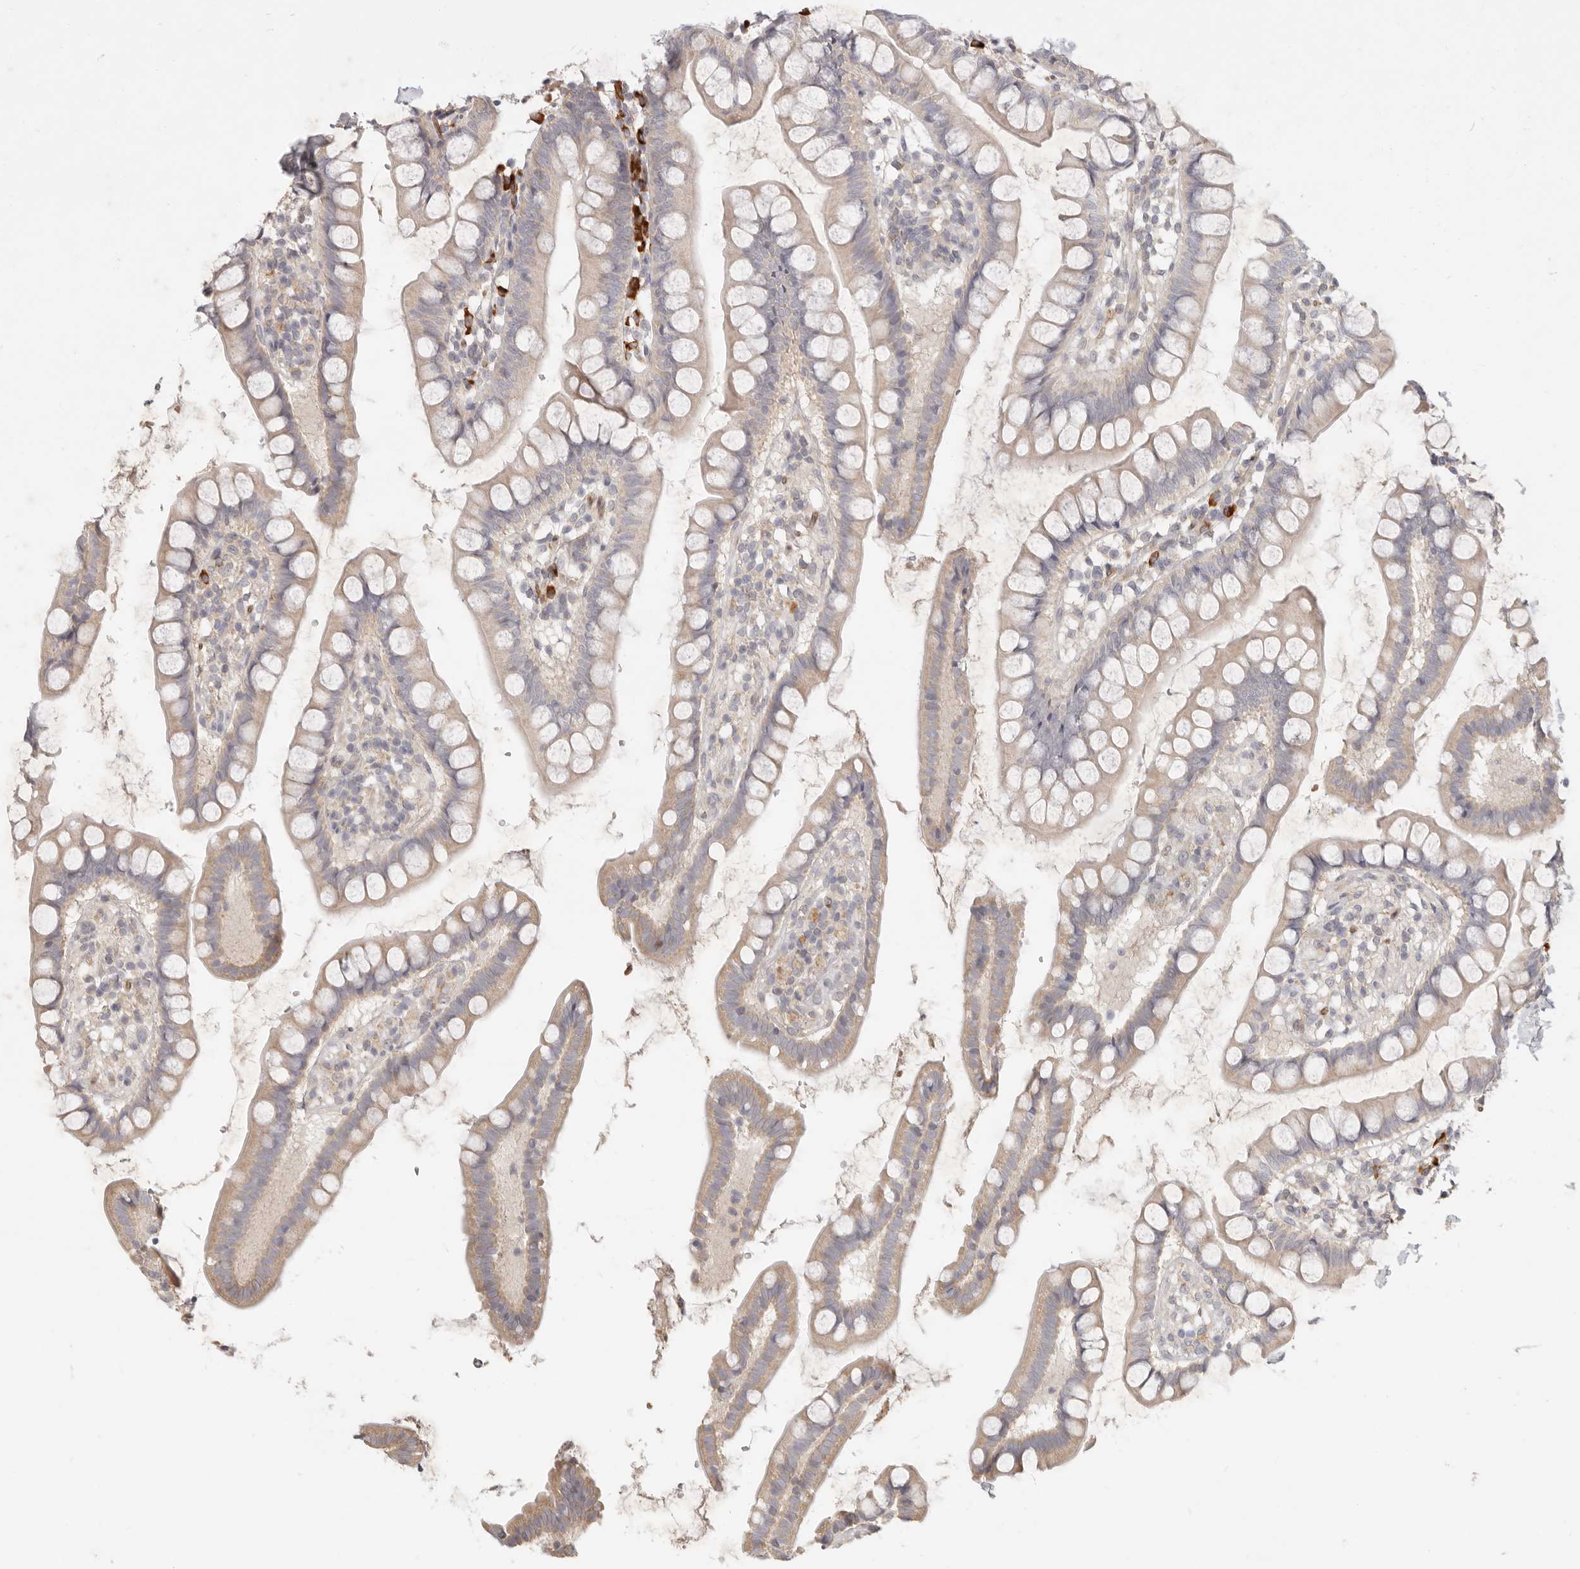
{"staining": {"intensity": "weak", "quantity": ">75%", "location": "cytoplasmic/membranous"}, "tissue": "small intestine", "cell_type": "Glandular cells", "image_type": "normal", "snomed": [{"axis": "morphology", "description": "Normal tissue, NOS"}, {"axis": "topography", "description": "Small intestine"}], "caption": "Glandular cells reveal low levels of weak cytoplasmic/membranous expression in about >75% of cells in unremarkable small intestine.", "gene": "PABPC4", "patient": {"sex": "female", "age": 84}}